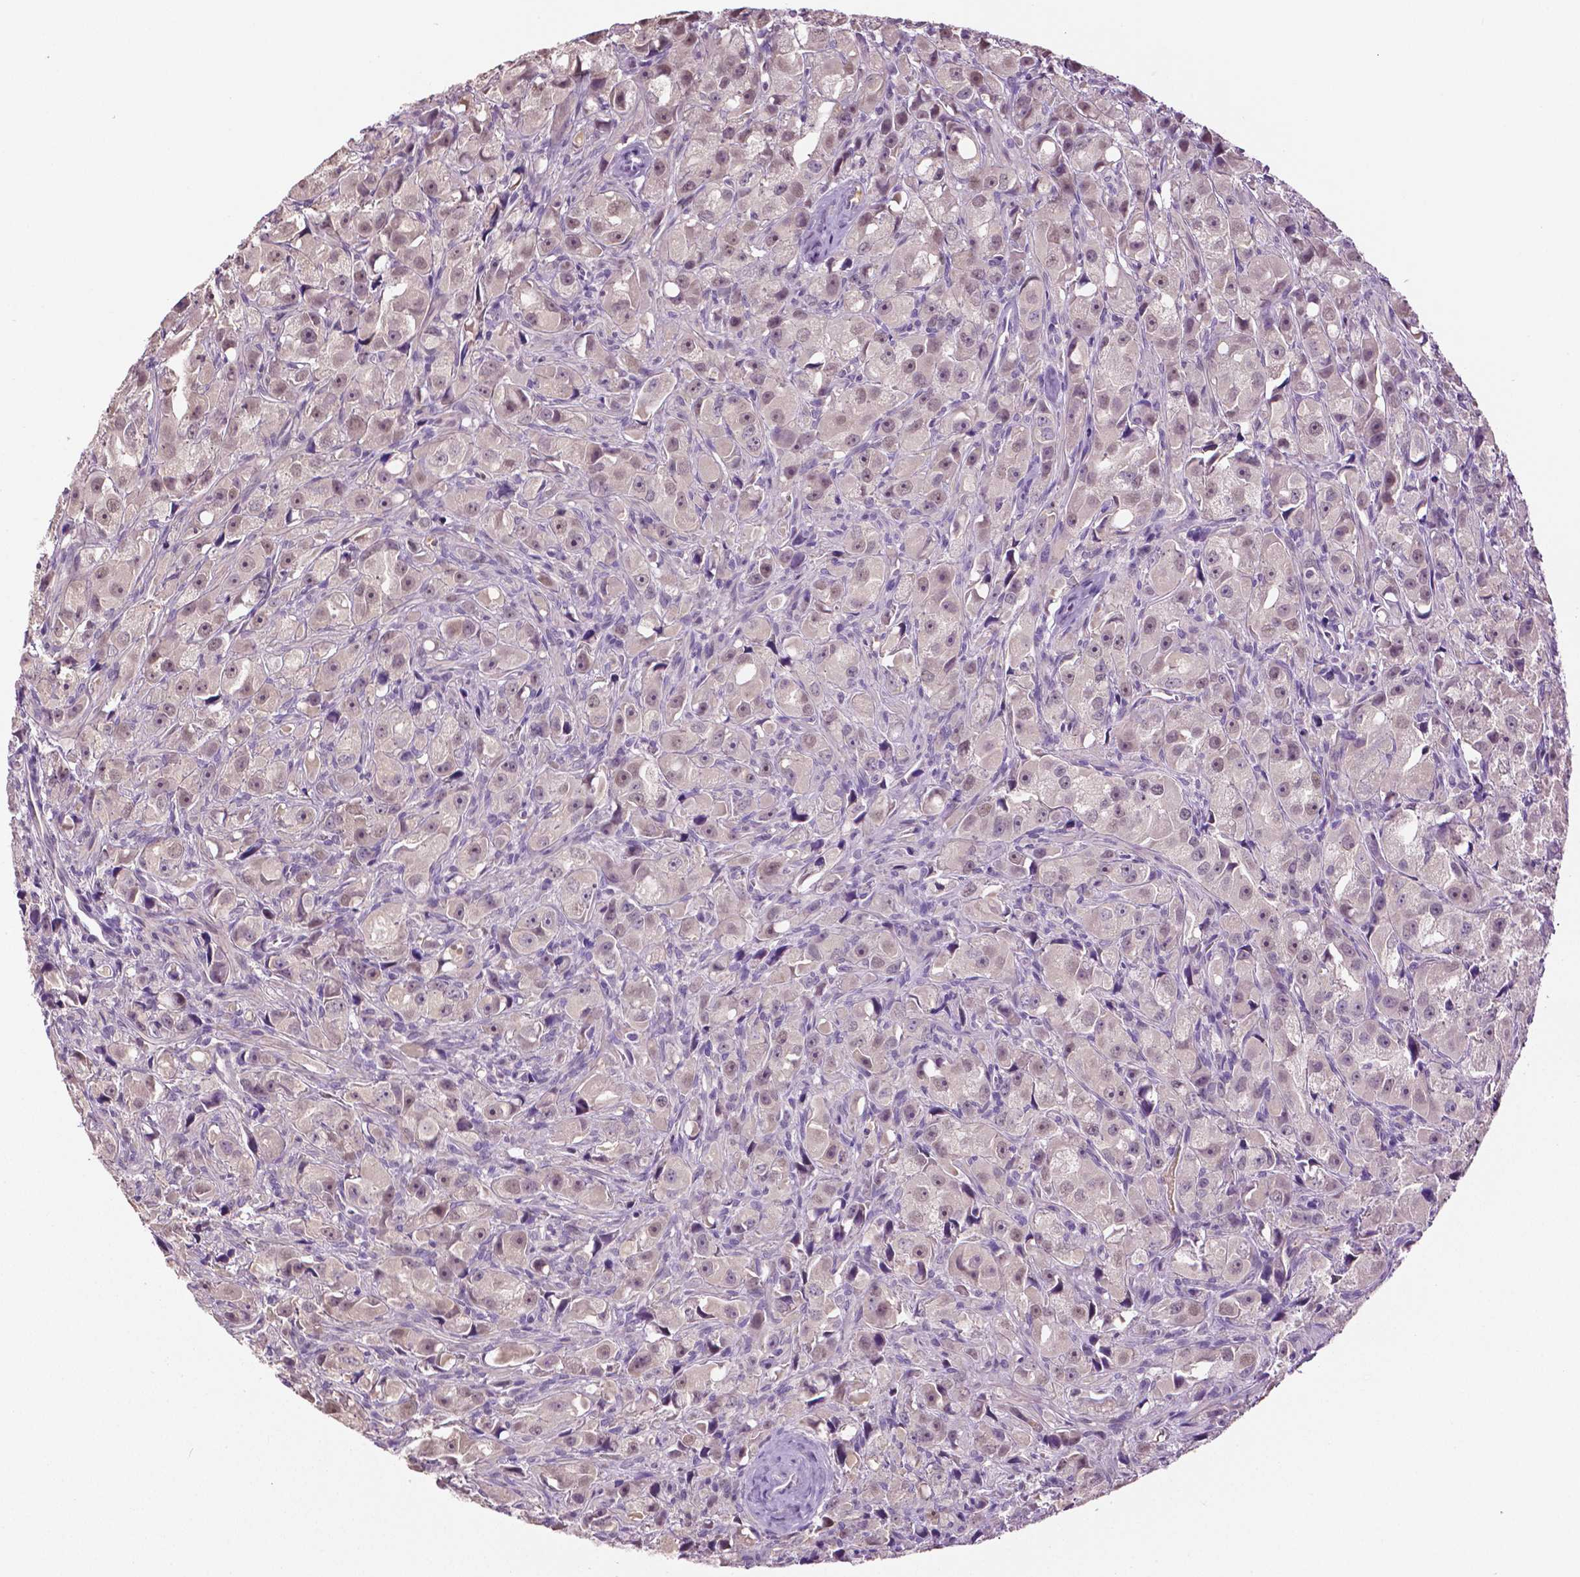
{"staining": {"intensity": "negative", "quantity": "none", "location": "none"}, "tissue": "prostate cancer", "cell_type": "Tumor cells", "image_type": "cancer", "snomed": [{"axis": "morphology", "description": "Adenocarcinoma, High grade"}, {"axis": "topography", "description": "Prostate"}], "caption": "Prostate cancer (high-grade adenocarcinoma) stained for a protein using IHC displays no positivity tumor cells.", "gene": "PTPN5", "patient": {"sex": "male", "age": 75}}